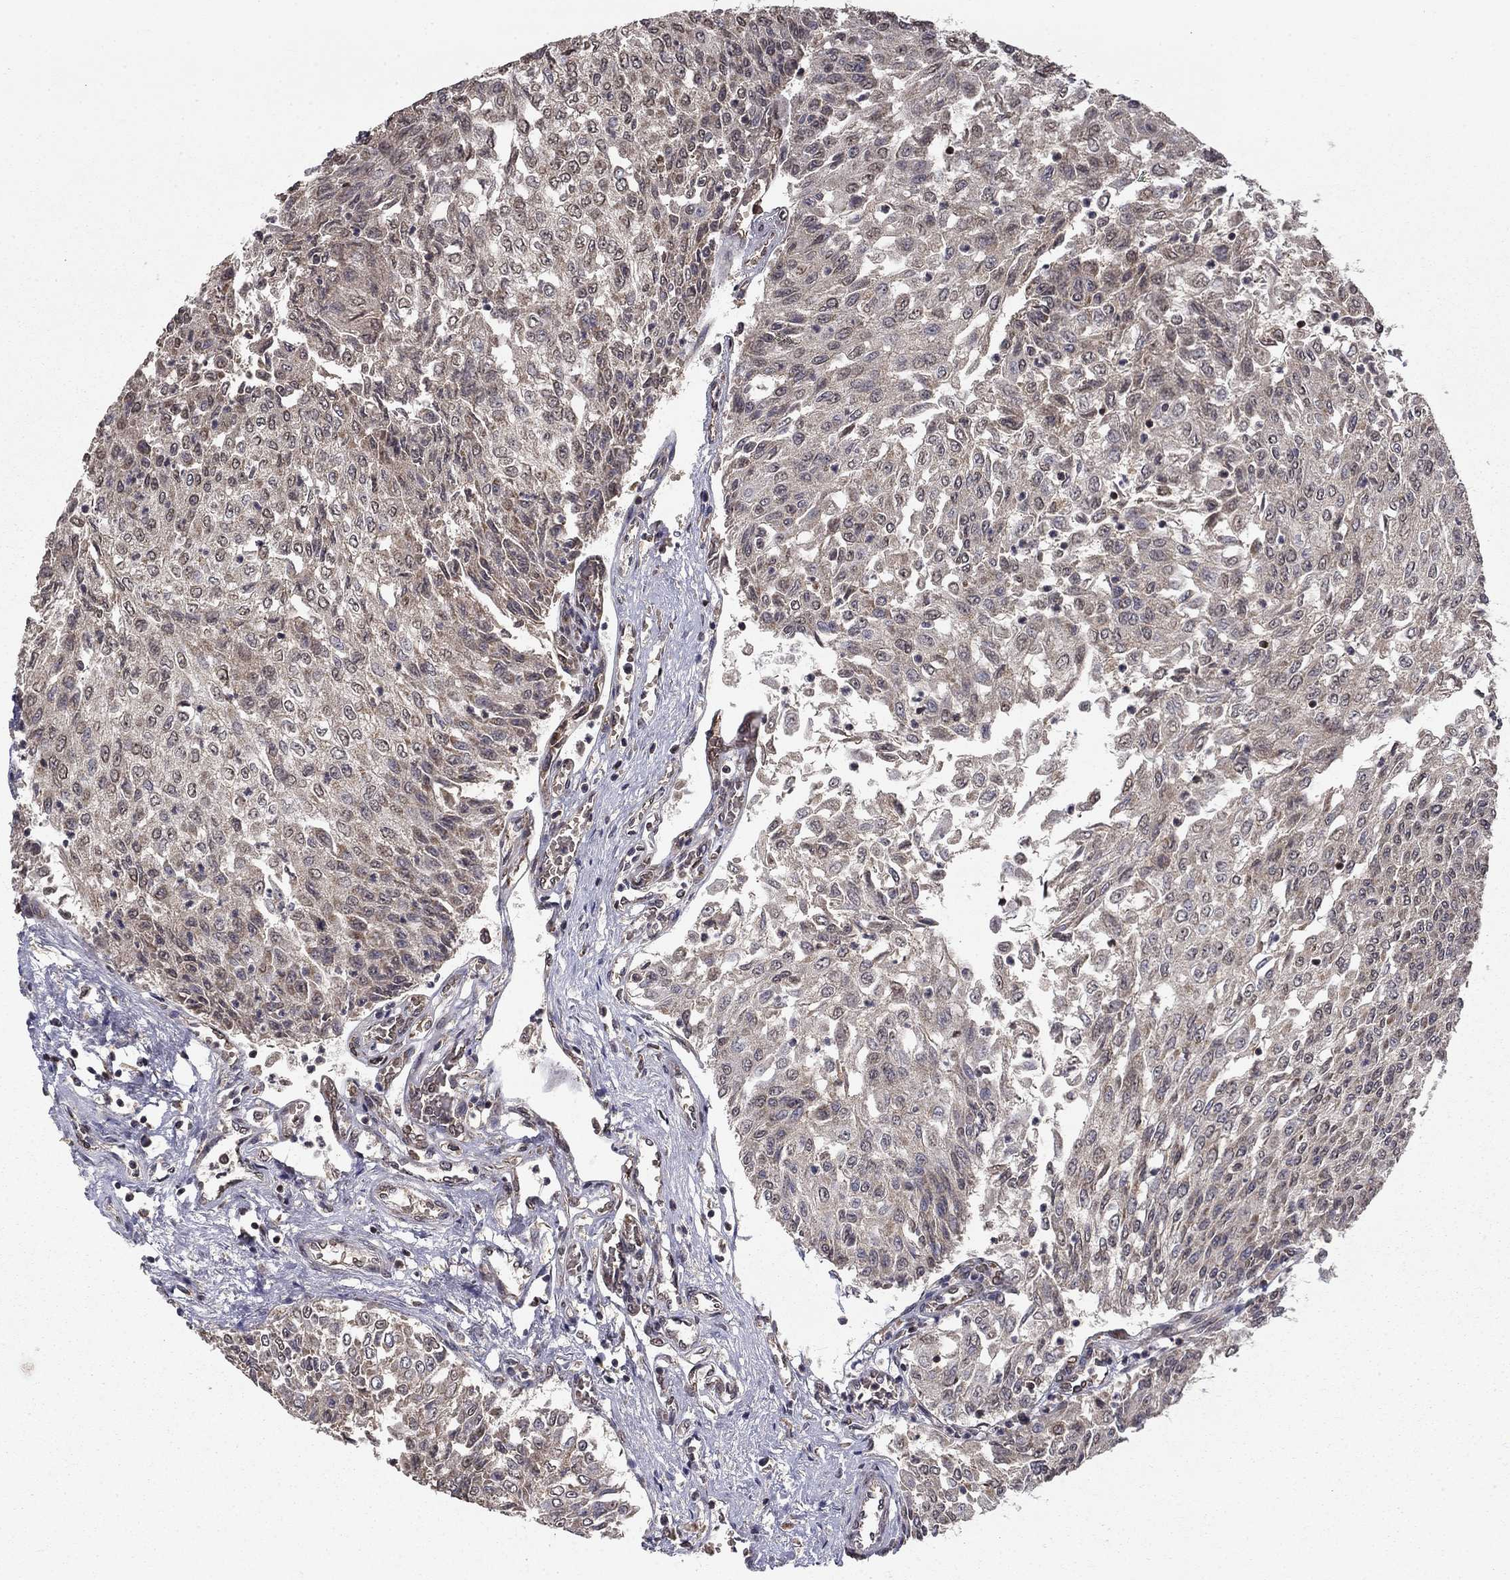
{"staining": {"intensity": "negative", "quantity": "none", "location": "none"}, "tissue": "urothelial cancer", "cell_type": "Tumor cells", "image_type": "cancer", "snomed": [{"axis": "morphology", "description": "Urothelial carcinoma, Low grade"}, {"axis": "topography", "description": "Urinary bladder"}], "caption": "Immunohistochemistry (IHC) of human urothelial carcinoma (low-grade) reveals no positivity in tumor cells.", "gene": "SLC2A13", "patient": {"sex": "male", "age": 78}}